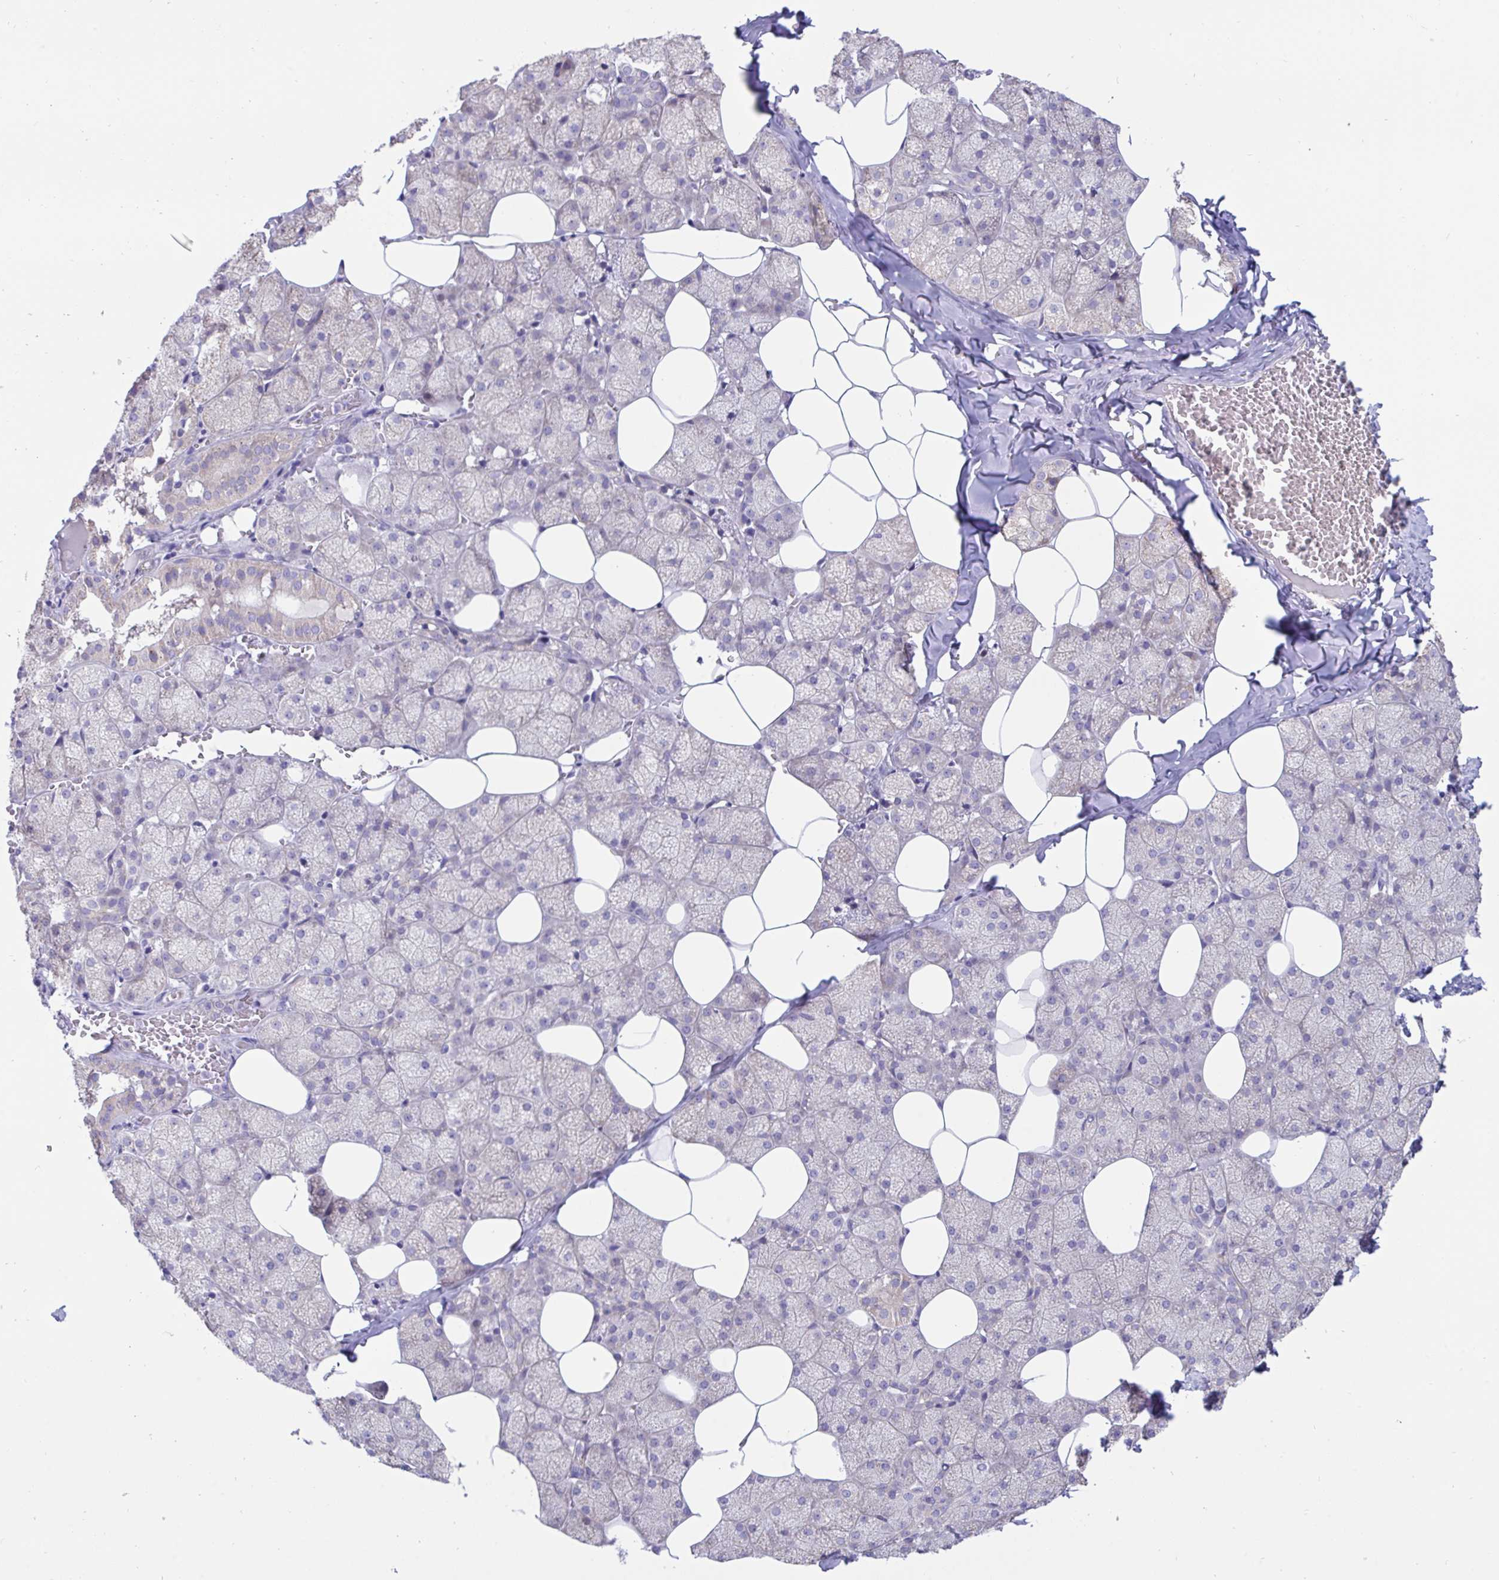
{"staining": {"intensity": "weak", "quantity": "<25%", "location": "cytoplasmic/membranous"}, "tissue": "salivary gland", "cell_type": "Glandular cells", "image_type": "normal", "snomed": [{"axis": "morphology", "description": "Normal tissue, NOS"}, {"axis": "topography", "description": "Salivary gland"}, {"axis": "topography", "description": "Peripheral nerve tissue"}], "caption": "IHC of normal salivary gland displays no staining in glandular cells.", "gene": "IL37", "patient": {"sex": "male", "age": 38}}